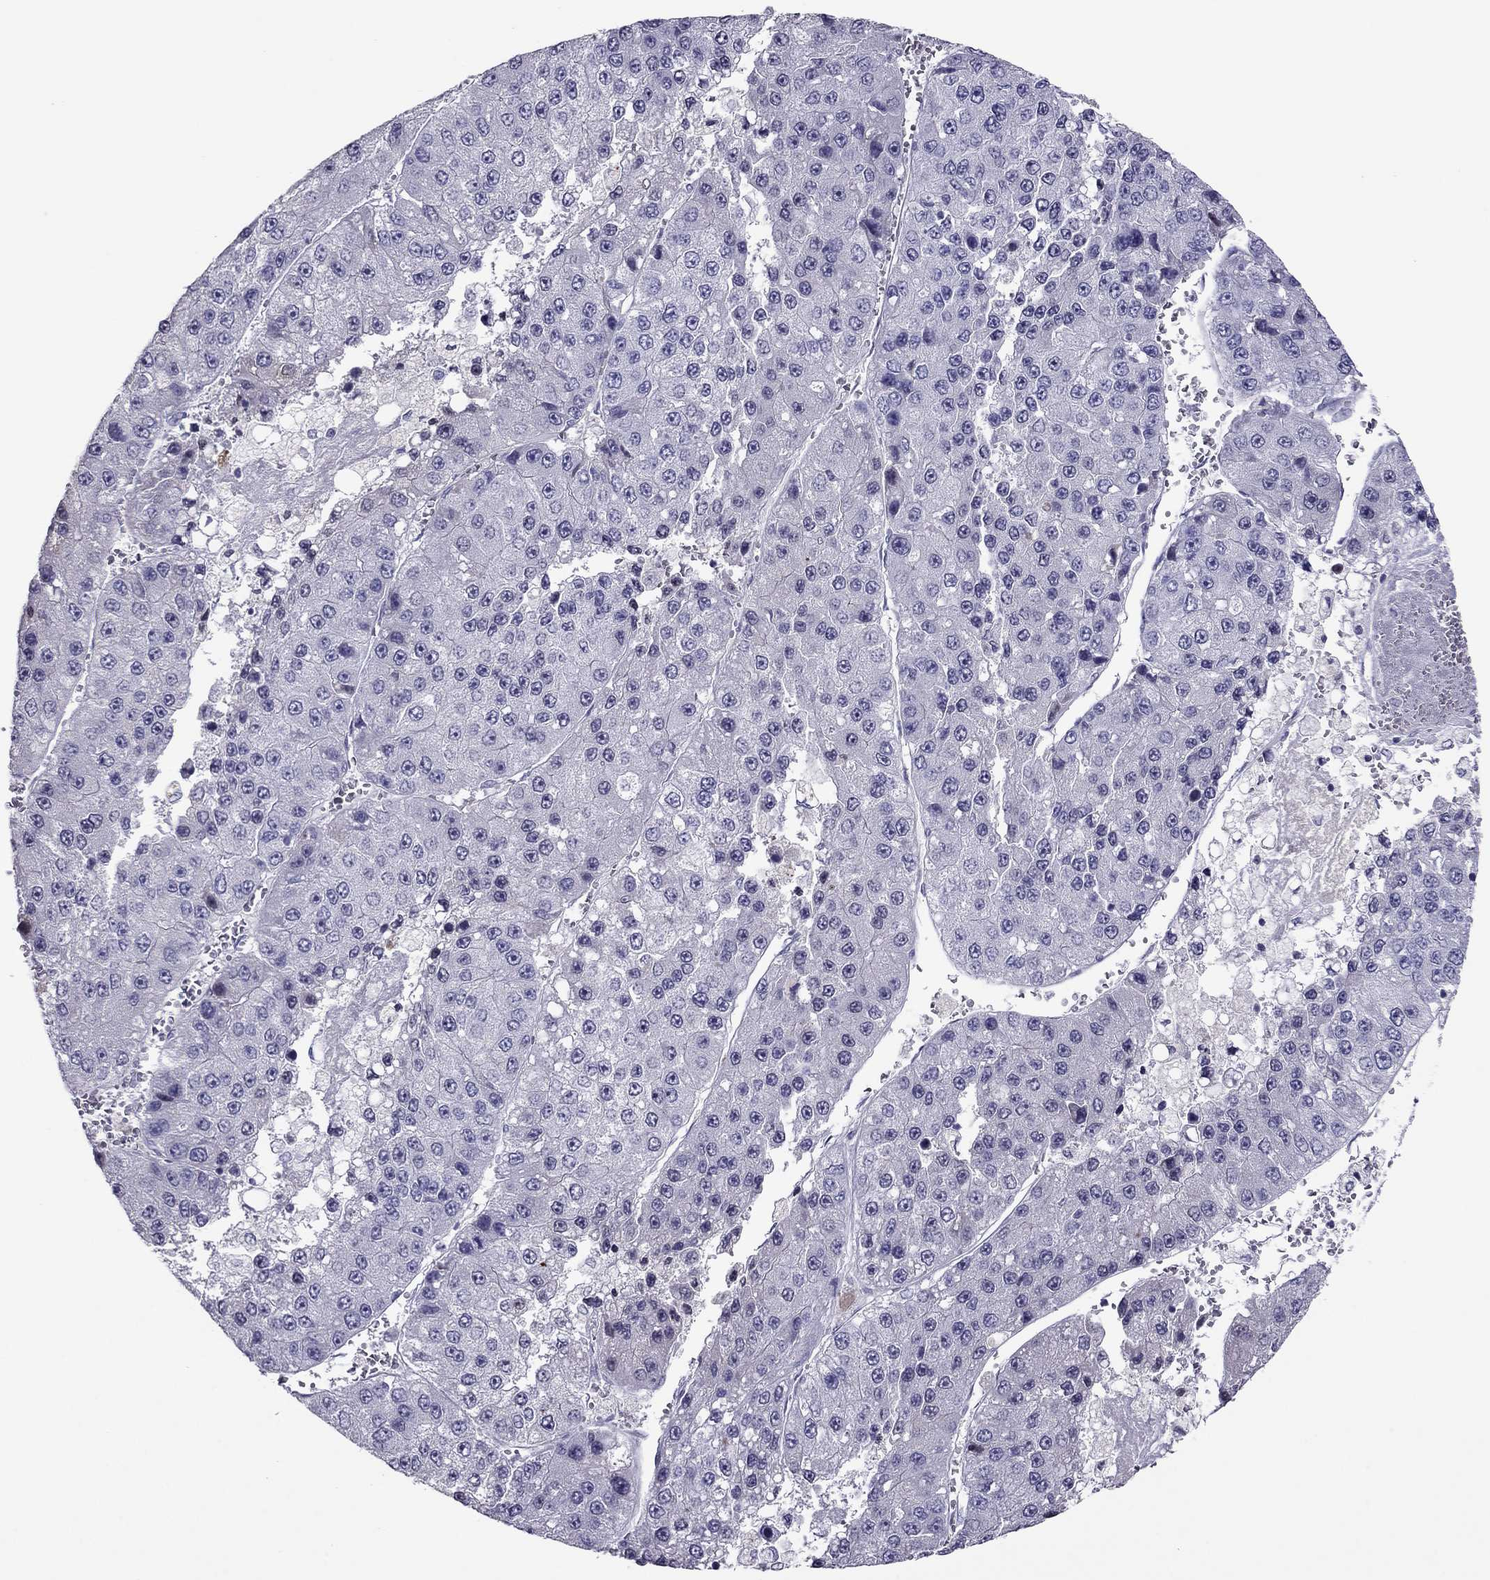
{"staining": {"intensity": "negative", "quantity": "none", "location": "none"}, "tissue": "liver cancer", "cell_type": "Tumor cells", "image_type": "cancer", "snomed": [{"axis": "morphology", "description": "Carcinoma, Hepatocellular, NOS"}, {"axis": "topography", "description": "Liver"}], "caption": "DAB immunohistochemical staining of human hepatocellular carcinoma (liver) displays no significant positivity in tumor cells.", "gene": "RGS8", "patient": {"sex": "female", "age": 73}}